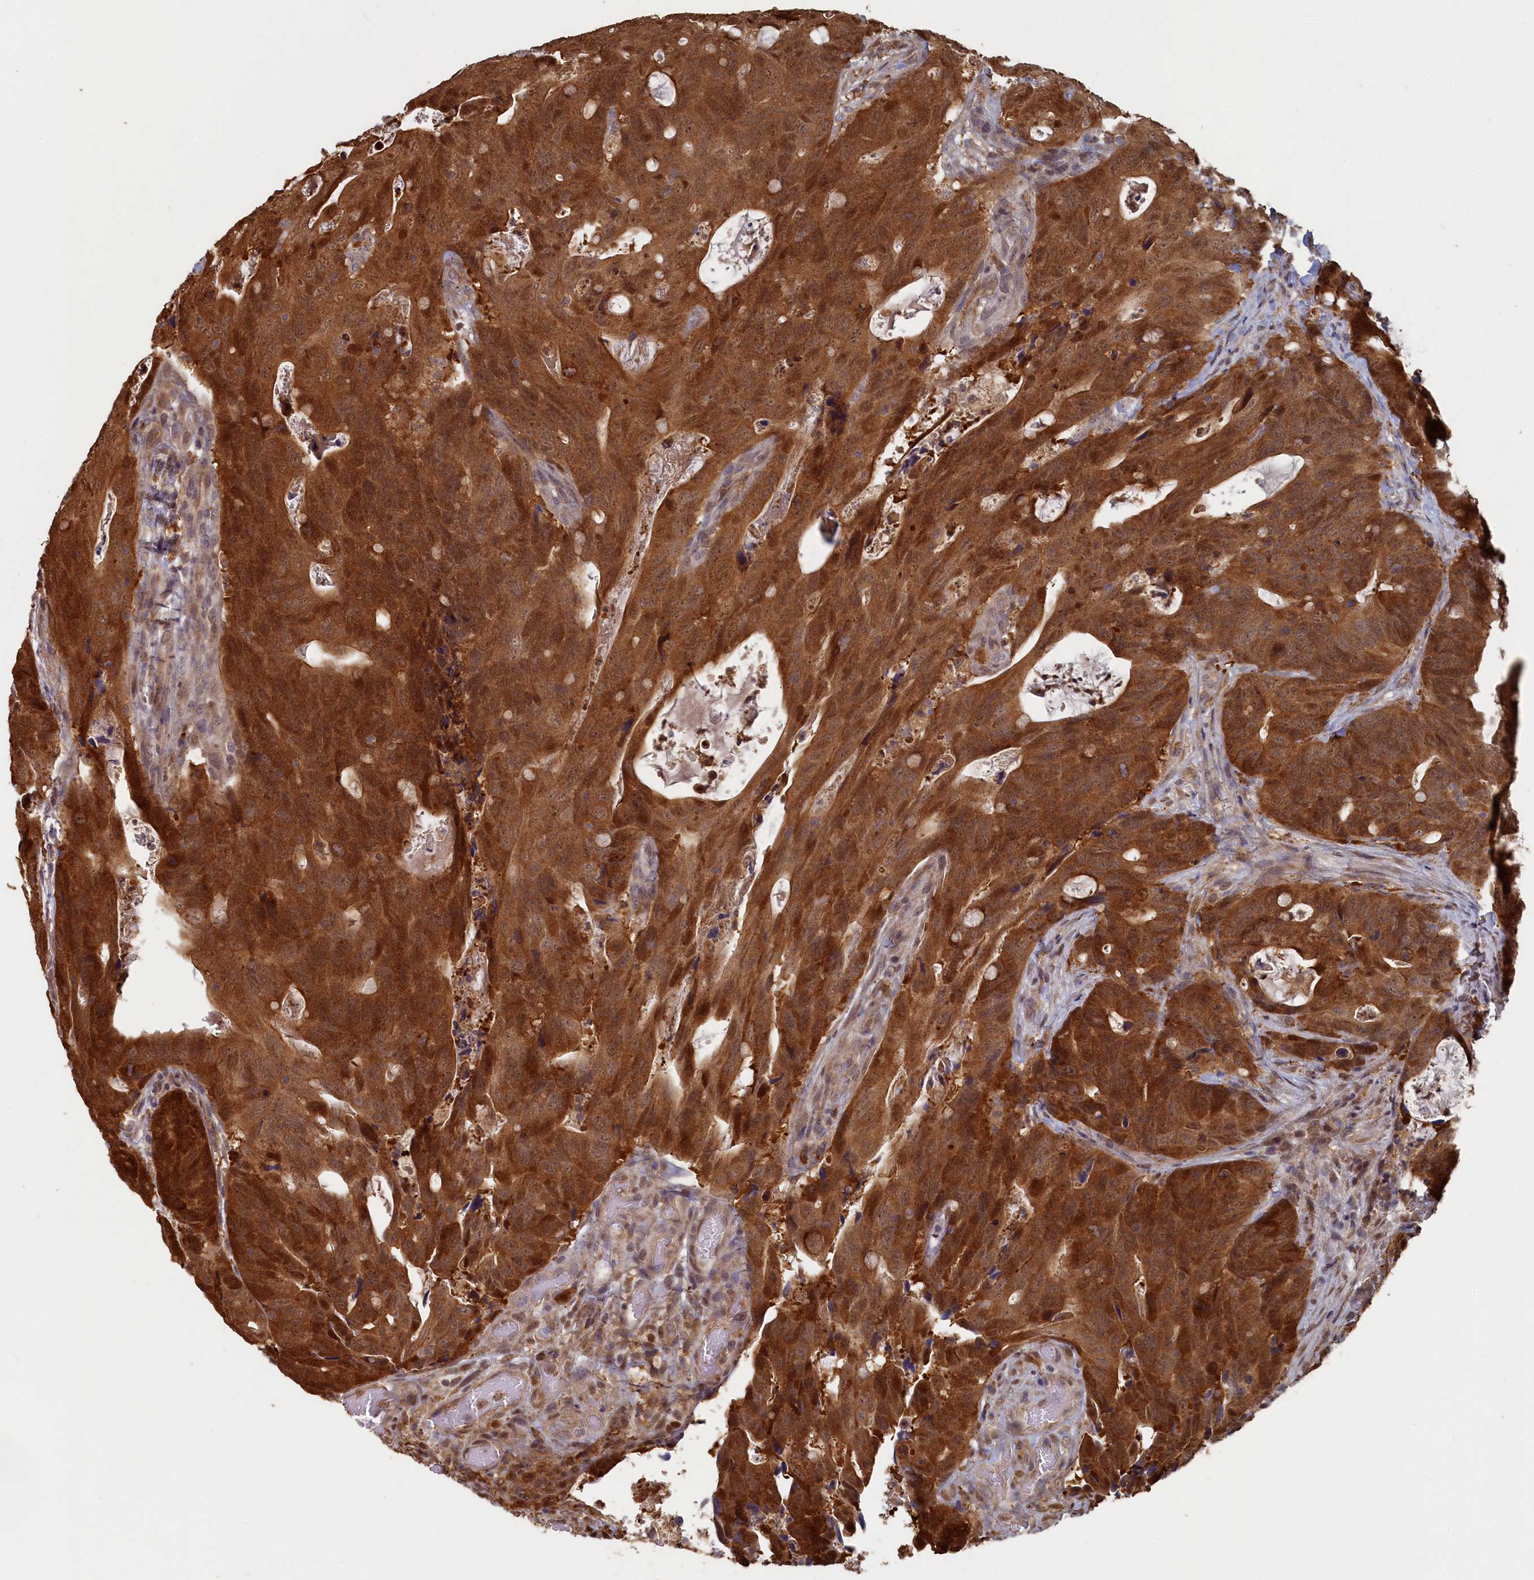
{"staining": {"intensity": "strong", "quantity": ">75%", "location": "cytoplasmic/membranous,nuclear"}, "tissue": "colorectal cancer", "cell_type": "Tumor cells", "image_type": "cancer", "snomed": [{"axis": "morphology", "description": "Adenocarcinoma, NOS"}, {"axis": "topography", "description": "Colon"}], "caption": "Colorectal cancer tissue reveals strong cytoplasmic/membranous and nuclear positivity in approximately >75% of tumor cells", "gene": "UCHL3", "patient": {"sex": "female", "age": 82}}